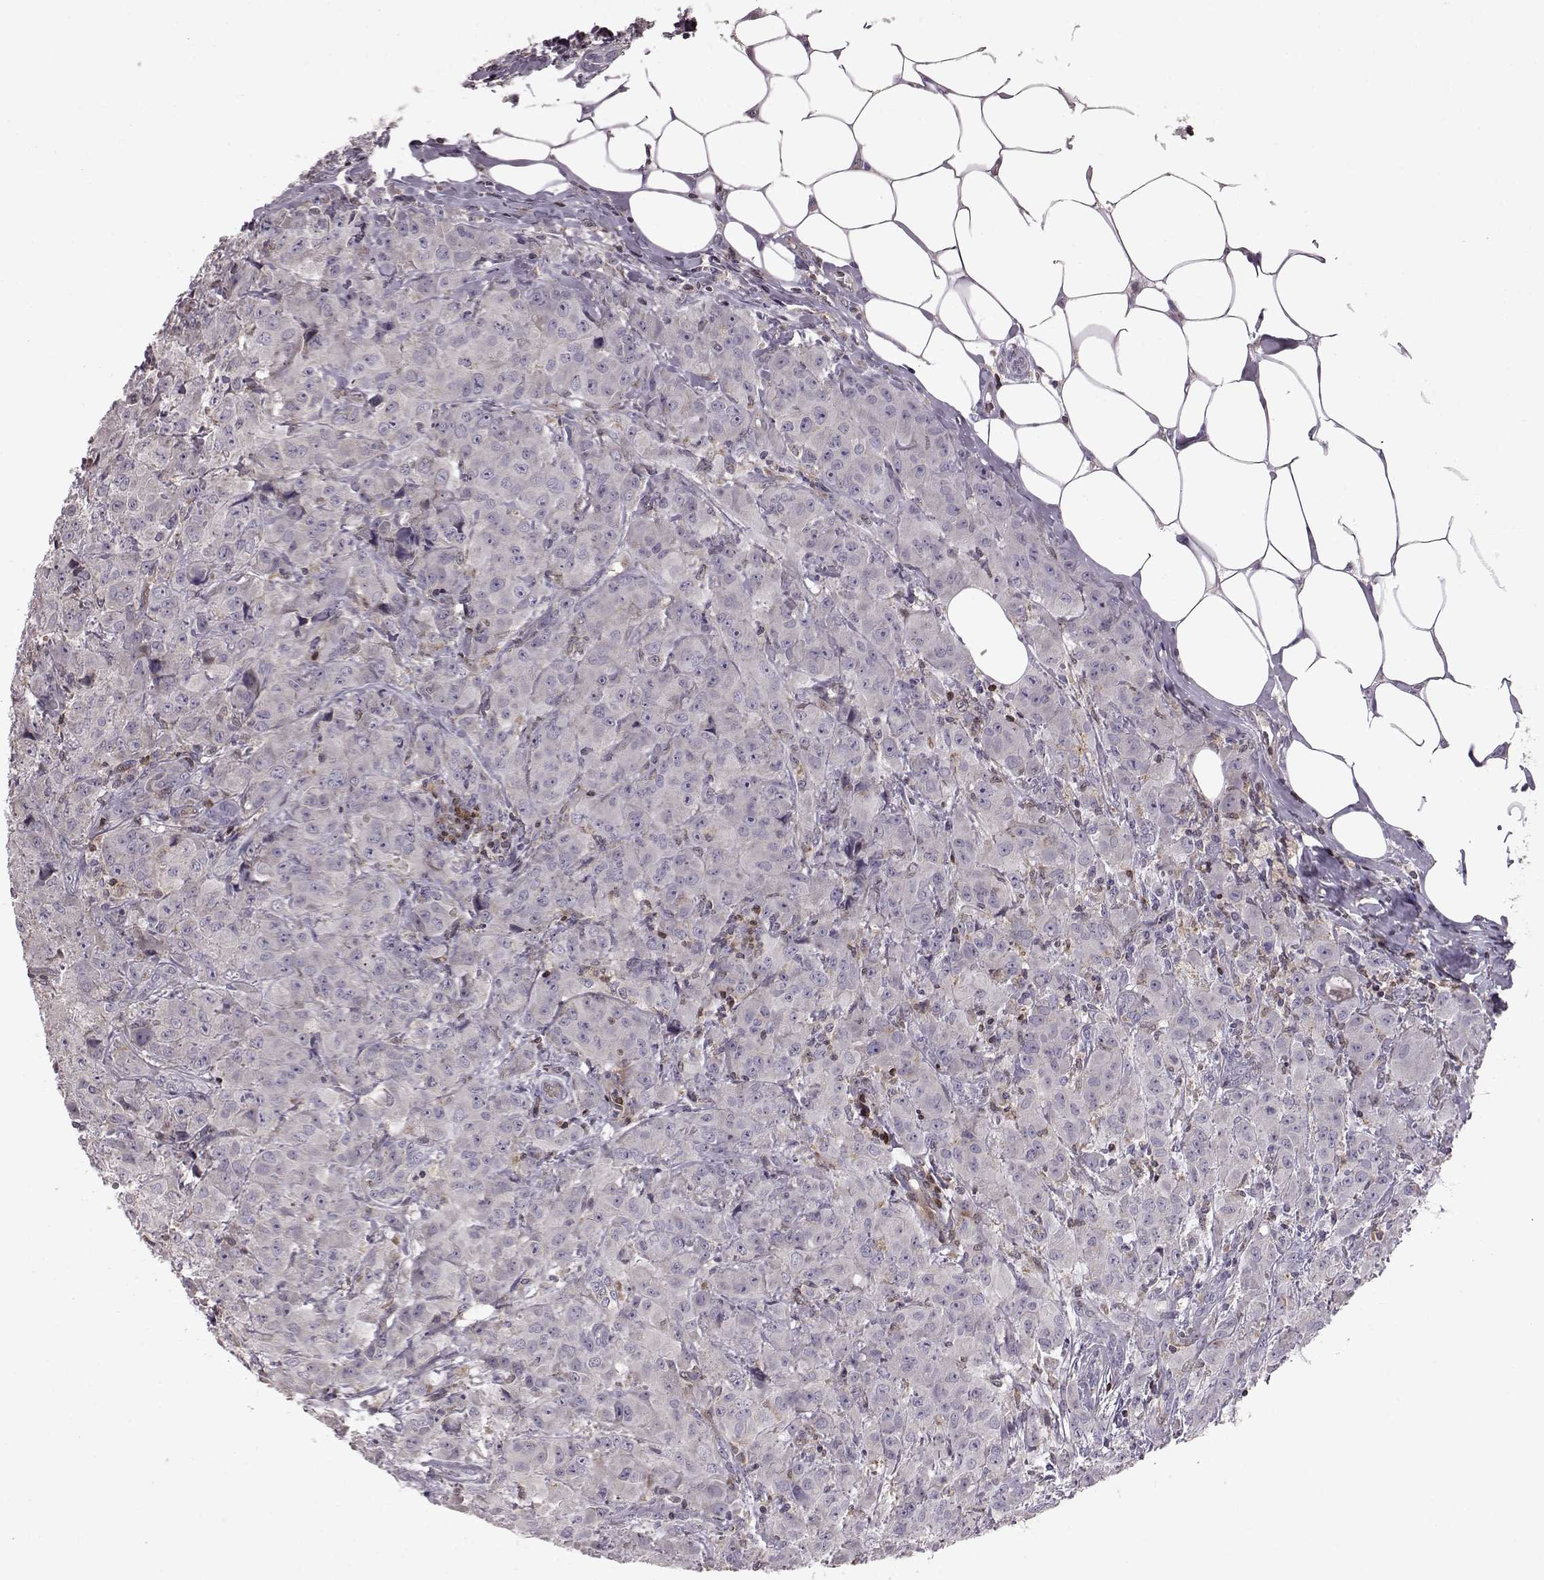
{"staining": {"intensity": "negative", "quantity": "none", "location": "none"}, "tissue": "breast cancer", "cell_type": "Tumor cells", "image_type": "cancer", "snomed": [{"axis": "morphology", "description": "Normal tissue, NOS"}, {"axis": "morphology", "description": "Duct carcinoma"}, {"axis": "topography", "description": "Breast"}], "caption": "Immunohistochemical staining of breast invasive ductal carcinoma exhibits no significant positivity in tumor cells.", "gene": "CDC42SE1", "patient": {"sex": "female", "age": 43}}